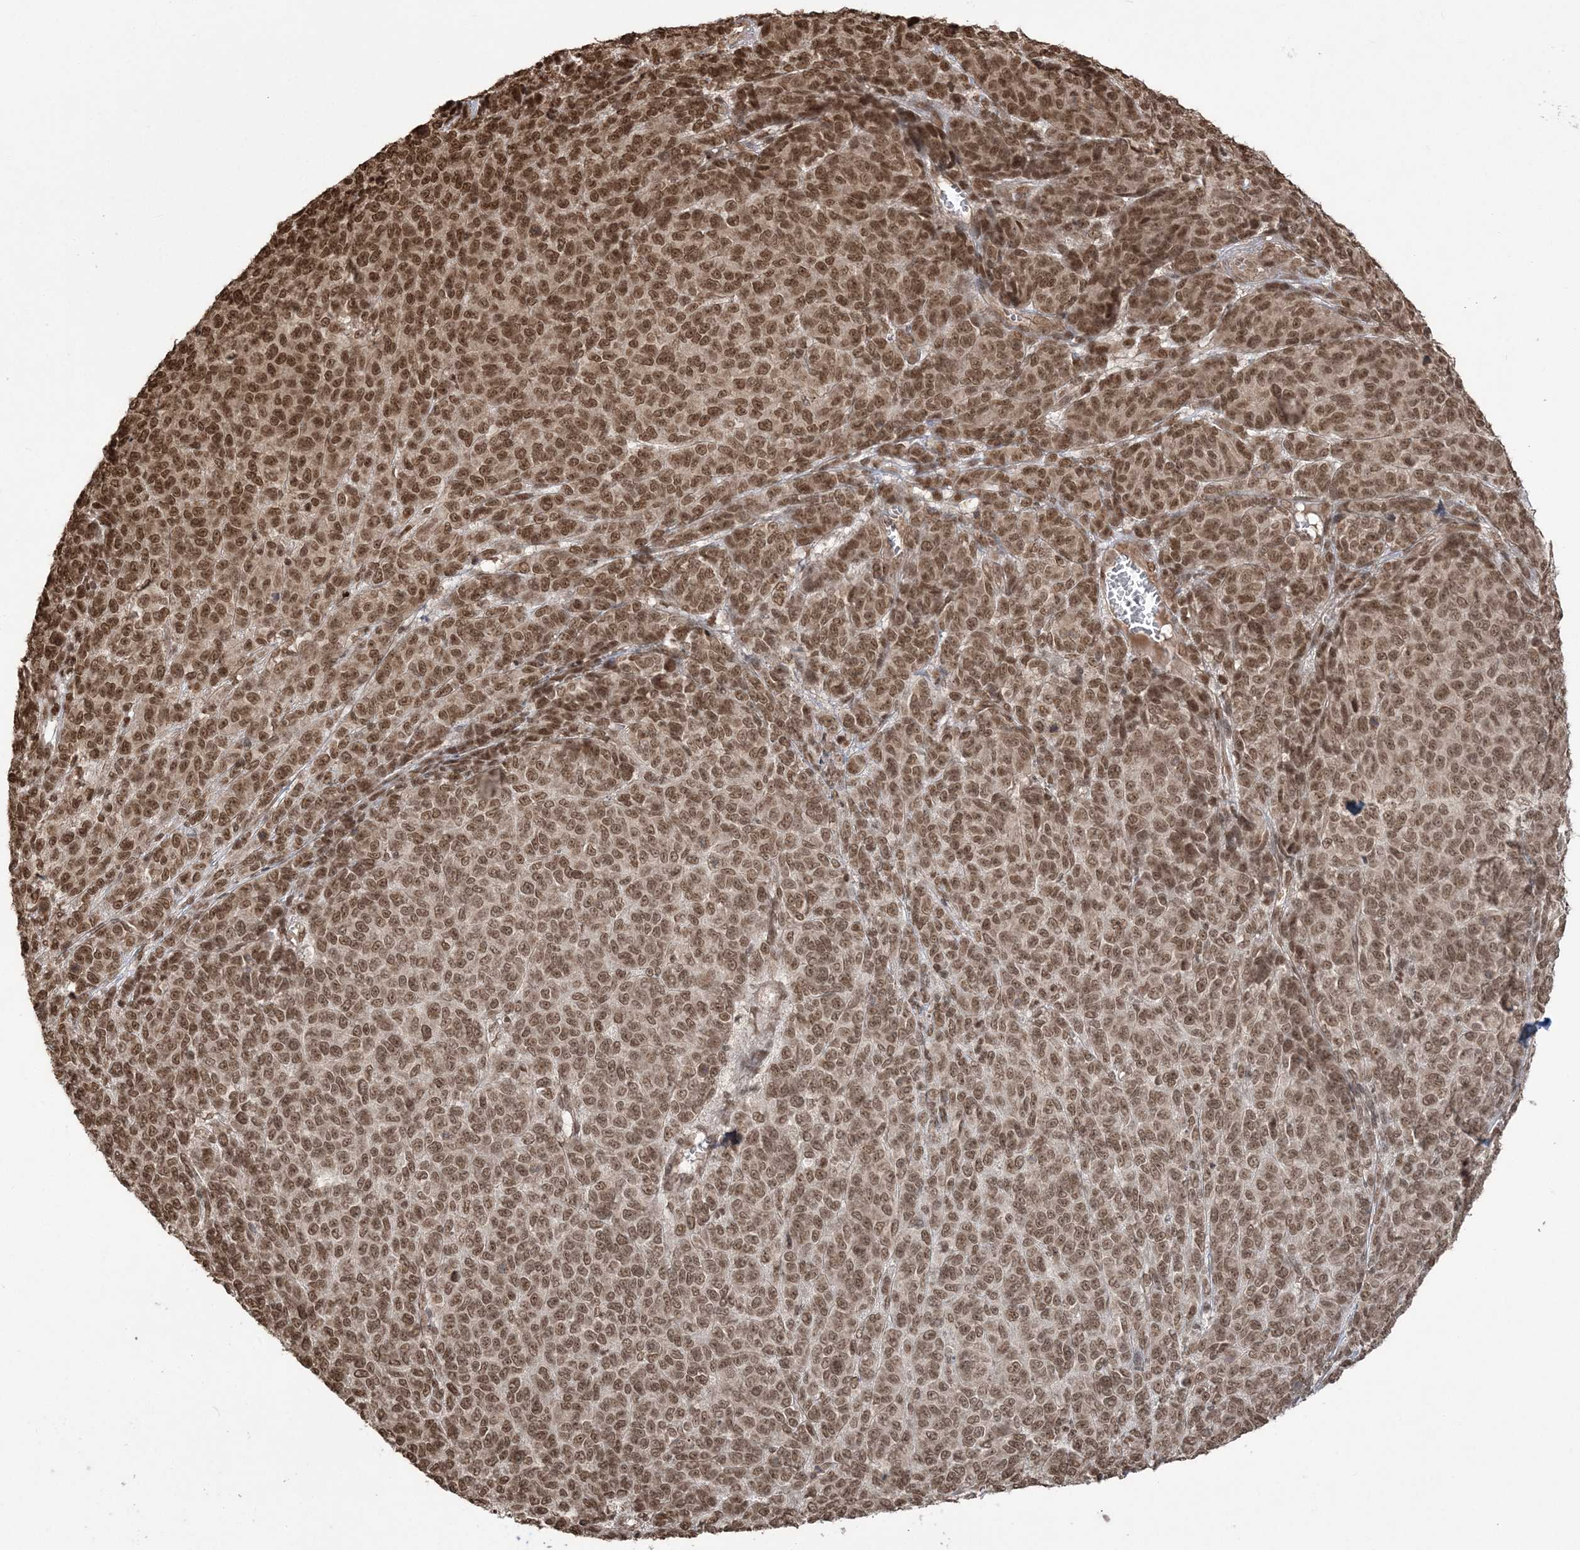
{"staining": {"intensity": "strong", "quantity": ">75%", "location": "nuclear"}, "tissue": "melanoma", "cell_type": "Tumor cells", "image_type": "cancer", "snomed": [{"axis": "morphology", "description": "Malignant melanoma, NOS"}, {"axis": "topography", "description": "Skin"}], "caption": "The micrograph displays immunohistochemical staining of malignant melanoma. There is strong nuclear expression is identified in about >75% of tumor cells.", "gene": "ZNF839", "patient": {"sex": "male", "age": 49}}